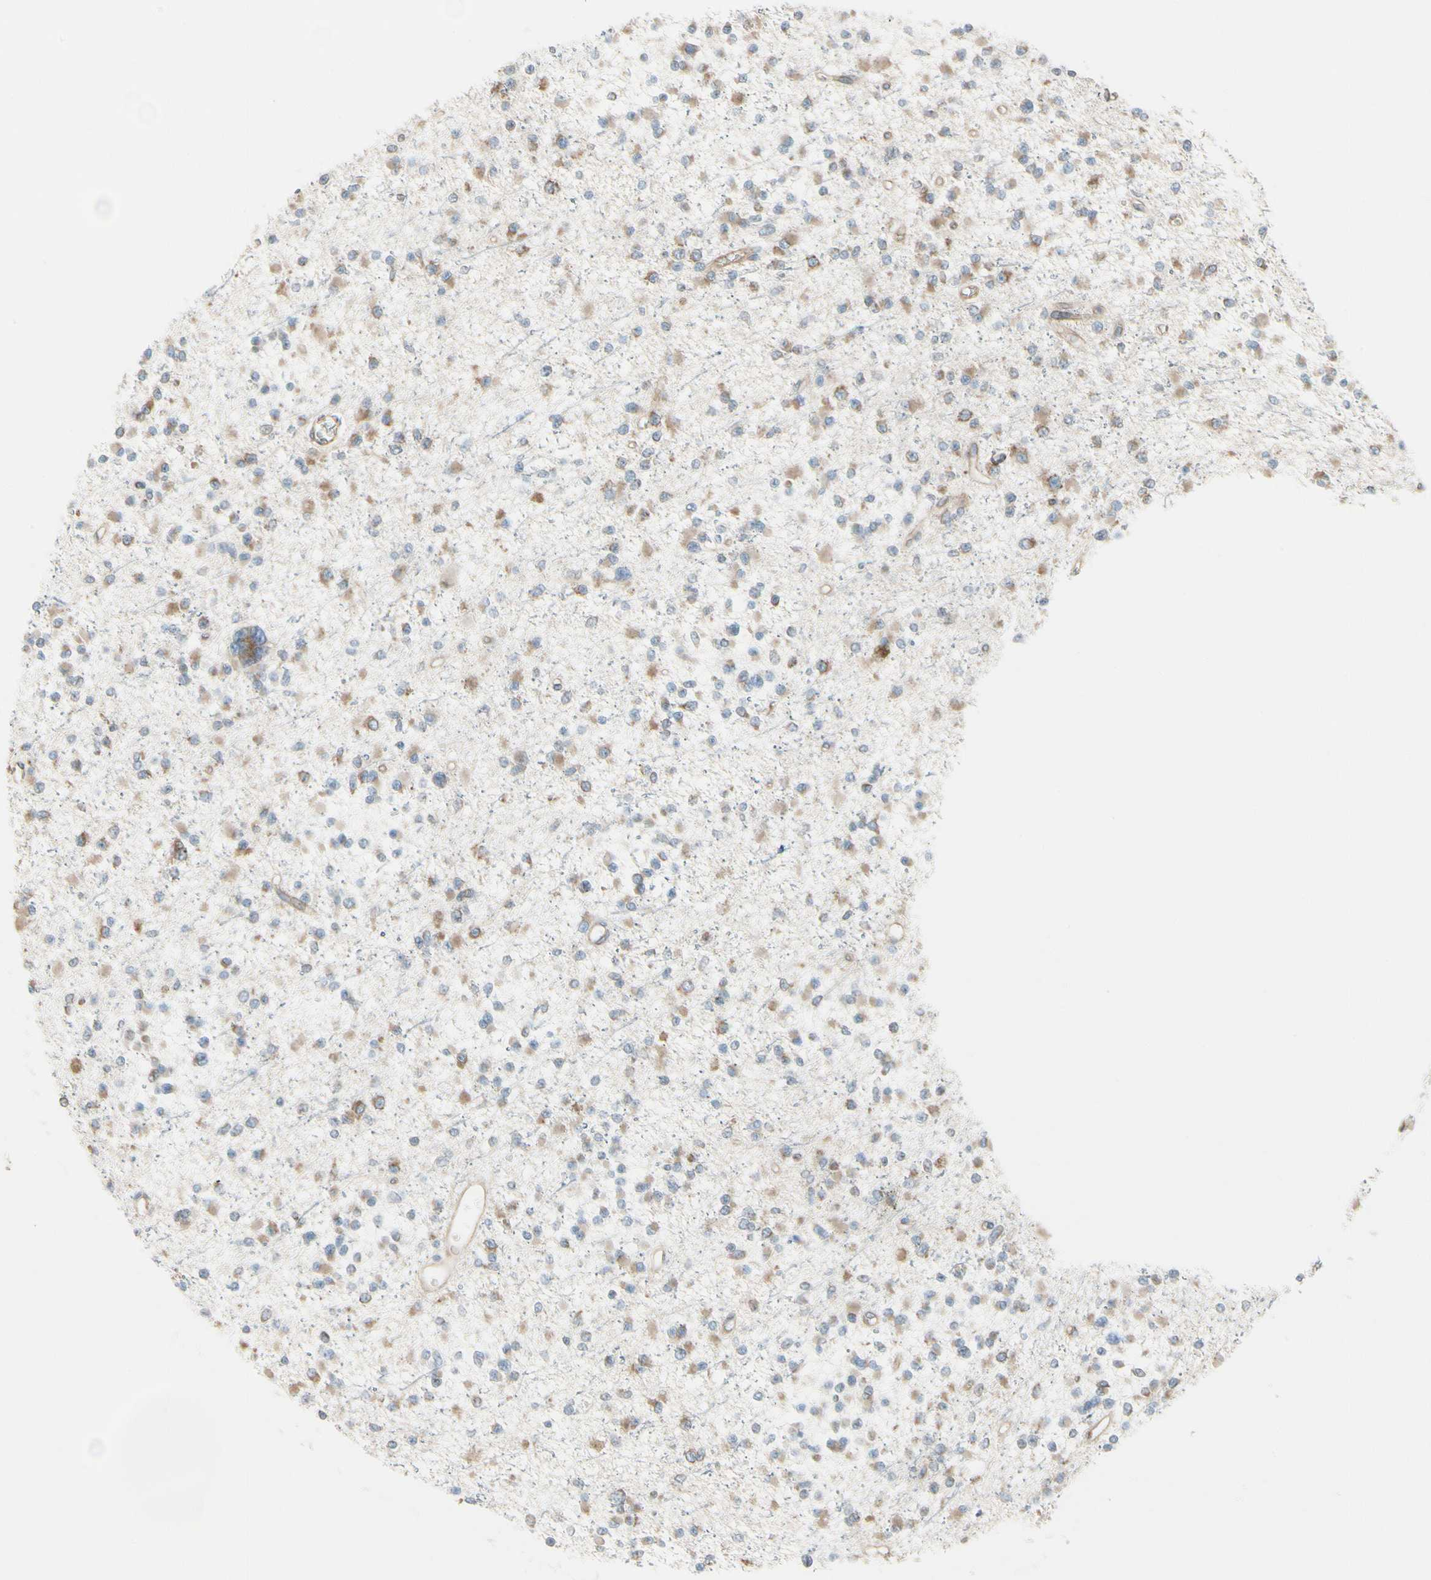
{"staining": {"intensity": "weak", "quantity": ">75%", "location": "cytoplasmic/membranous"}, "tissue": "glioma", "cell_type": "Tumor cells", "image_type": "cancer", "snomed": [{"axis": "morphology", "description": "Glioma, malignant, Low grade"}, {"axis": "topography", "description": "Brain"}], "caption": "The immunohistochemical stain shows weak cytoplasmic/membranous expression in tumor cells of glioma tissue.", "gene": "FNDC3A", "patient": {"sex": "female", "age": 22}}